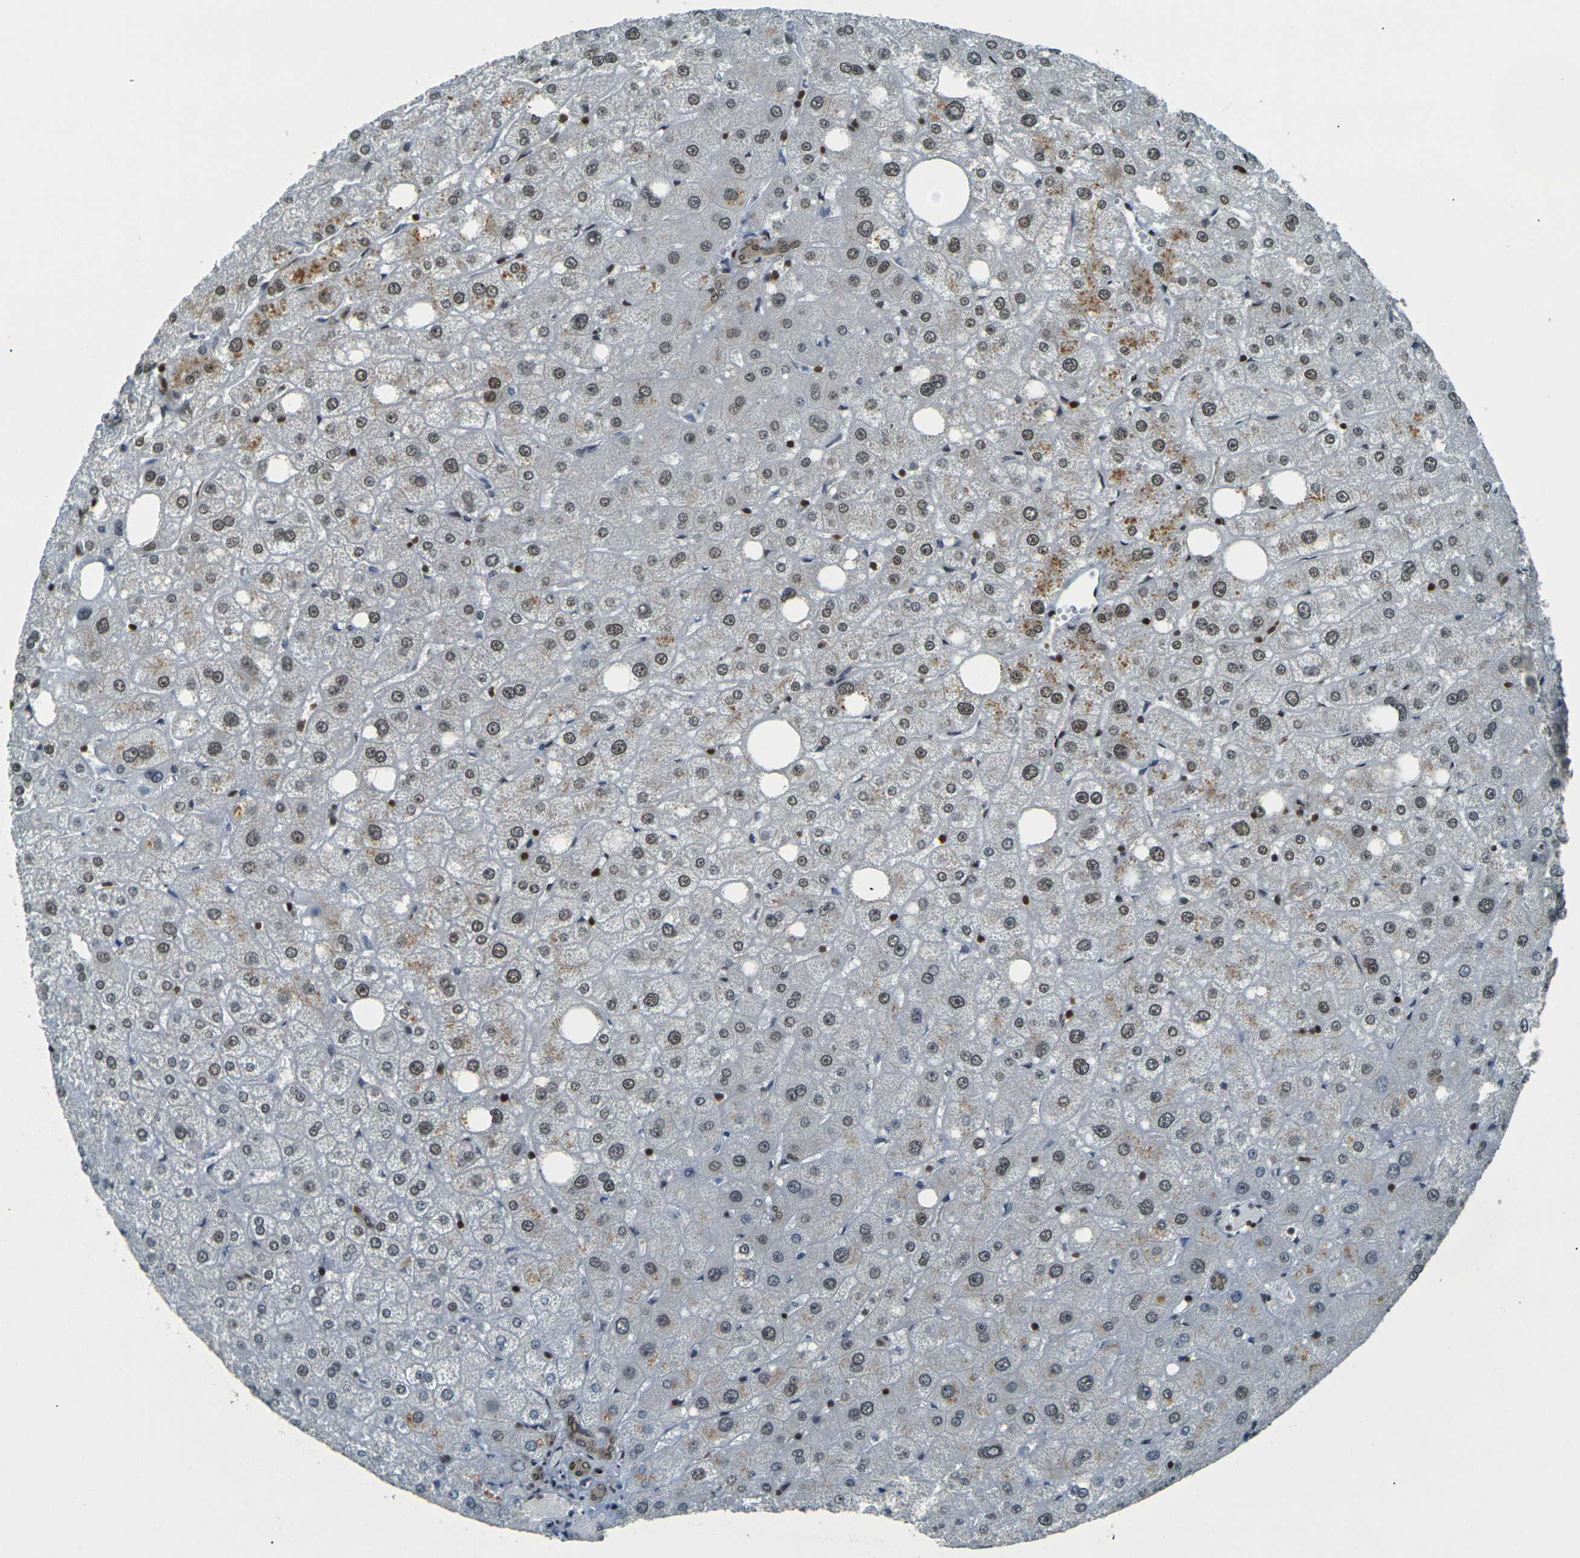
{"staining": {"intensity": "moderate", "quantity": ">75%", "location": "nuclear"}, "tissue": "liver", "cell_type": "Cholangiocytes", "image_type": "normal", "snomed": [{"axis": "morphology", "description": "Normal tissue, NOS"}, {"axis": "topography", "description": "Liver"}], "caption": "Brown immunohistochemical staining in unremarkable human liver exhibits moderate nuclear positivity in approximately >75% of cholangiocytes. (IHC, brightfield microscopy, high magnification).", "gene": "NHEJ1", "patient": {"sex": "male", "age": 73}}